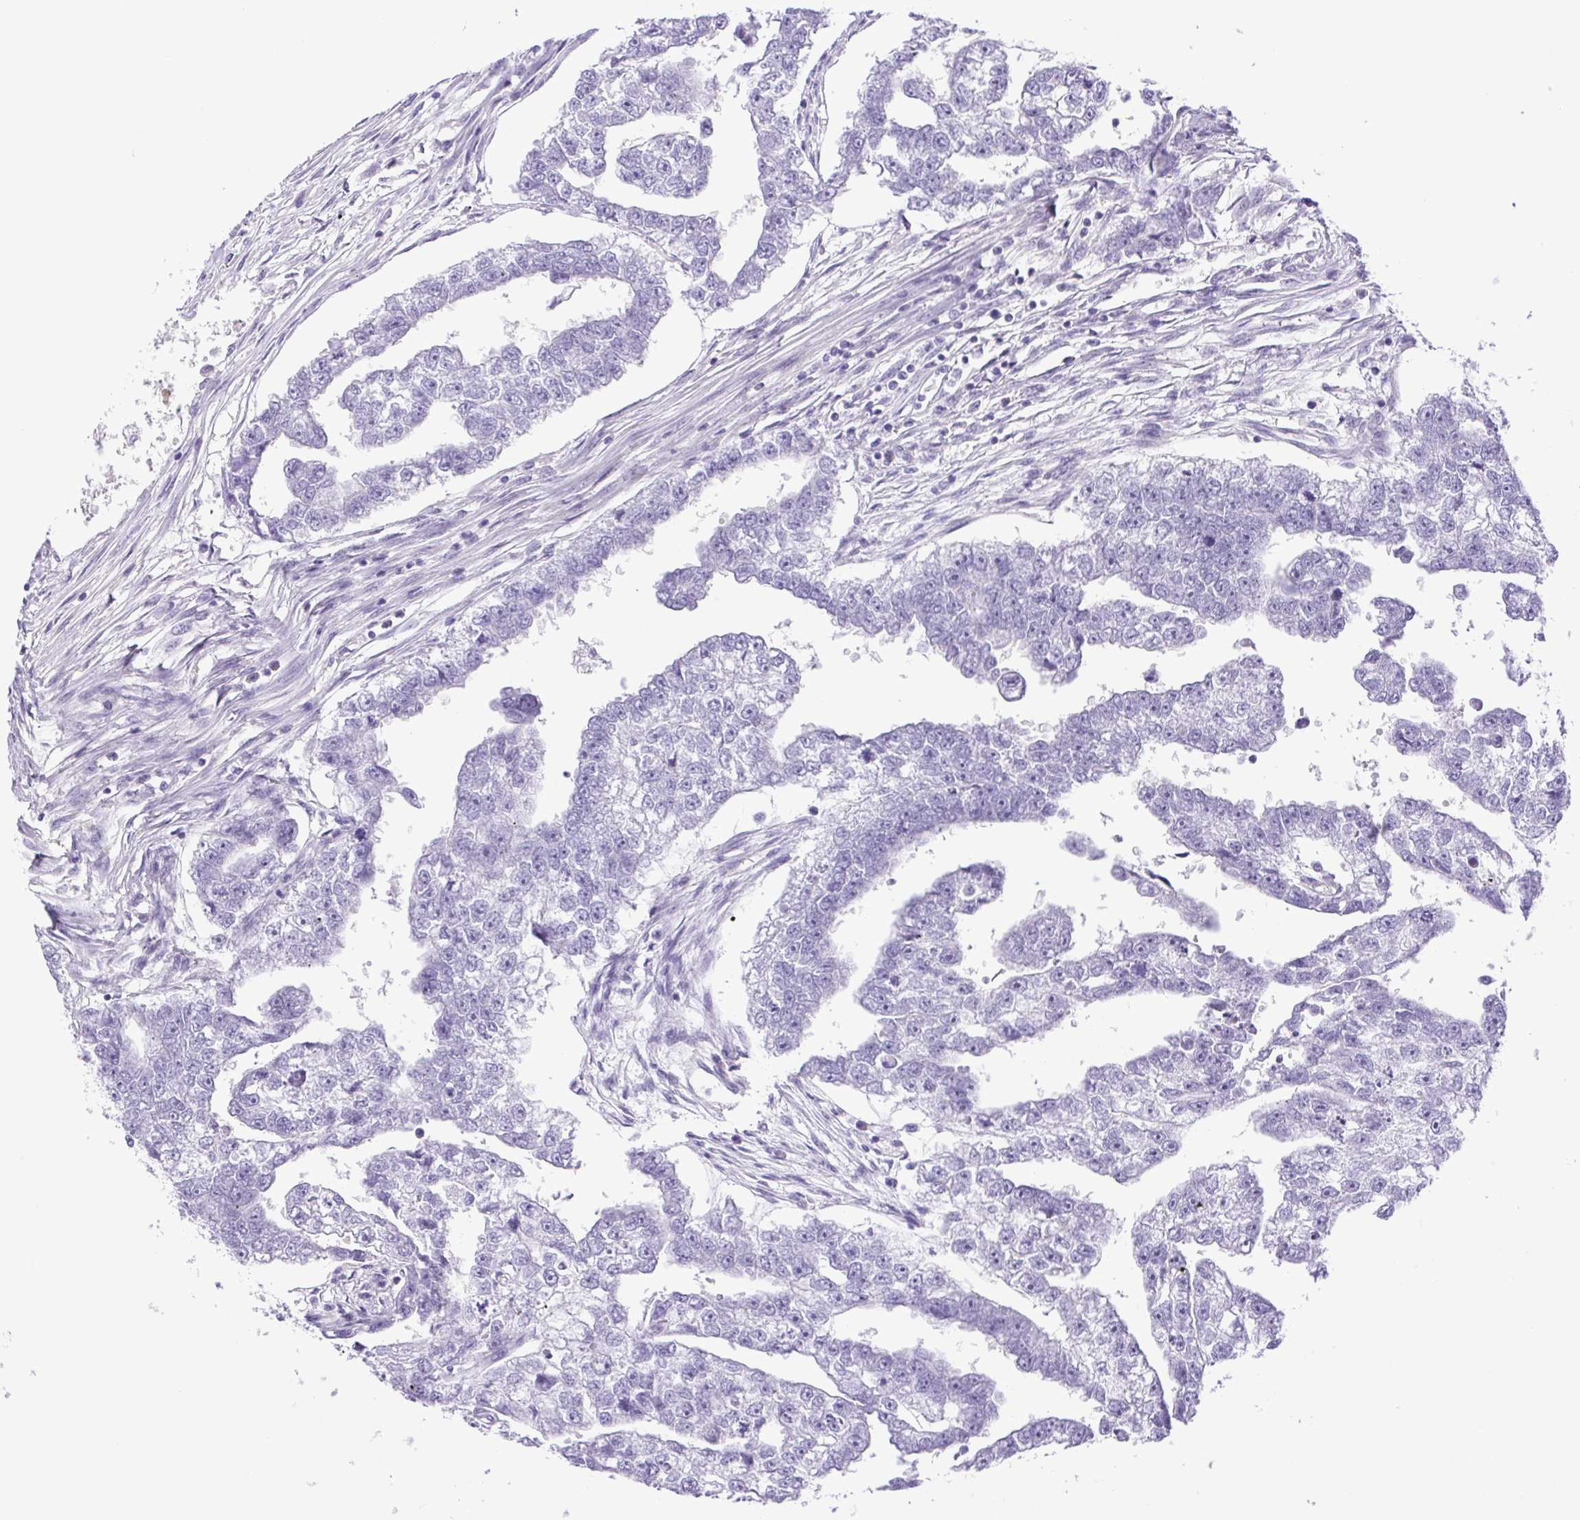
{"staining": {"intensity": "negative", "quantity": "none", "location": "none"}, "tissue": "testis cancer", "cell_type": "Tumor cells", "image_type": "cancer", "snomed": [{"axis": "morphology", "description": "Carcinoma, Embryonal, NOS"}, {"axis": "morphology", "description": "Teratoma, malignant, NOS"}, {"axis": "topography", "description": "Testis"}], "caption": "A histopathology image of human testis cancer is negative for staining in tumor cells. Nuclei are stained in blue.", "gene": "CDSN", "patient": {"sex": "male", "age": 44}}